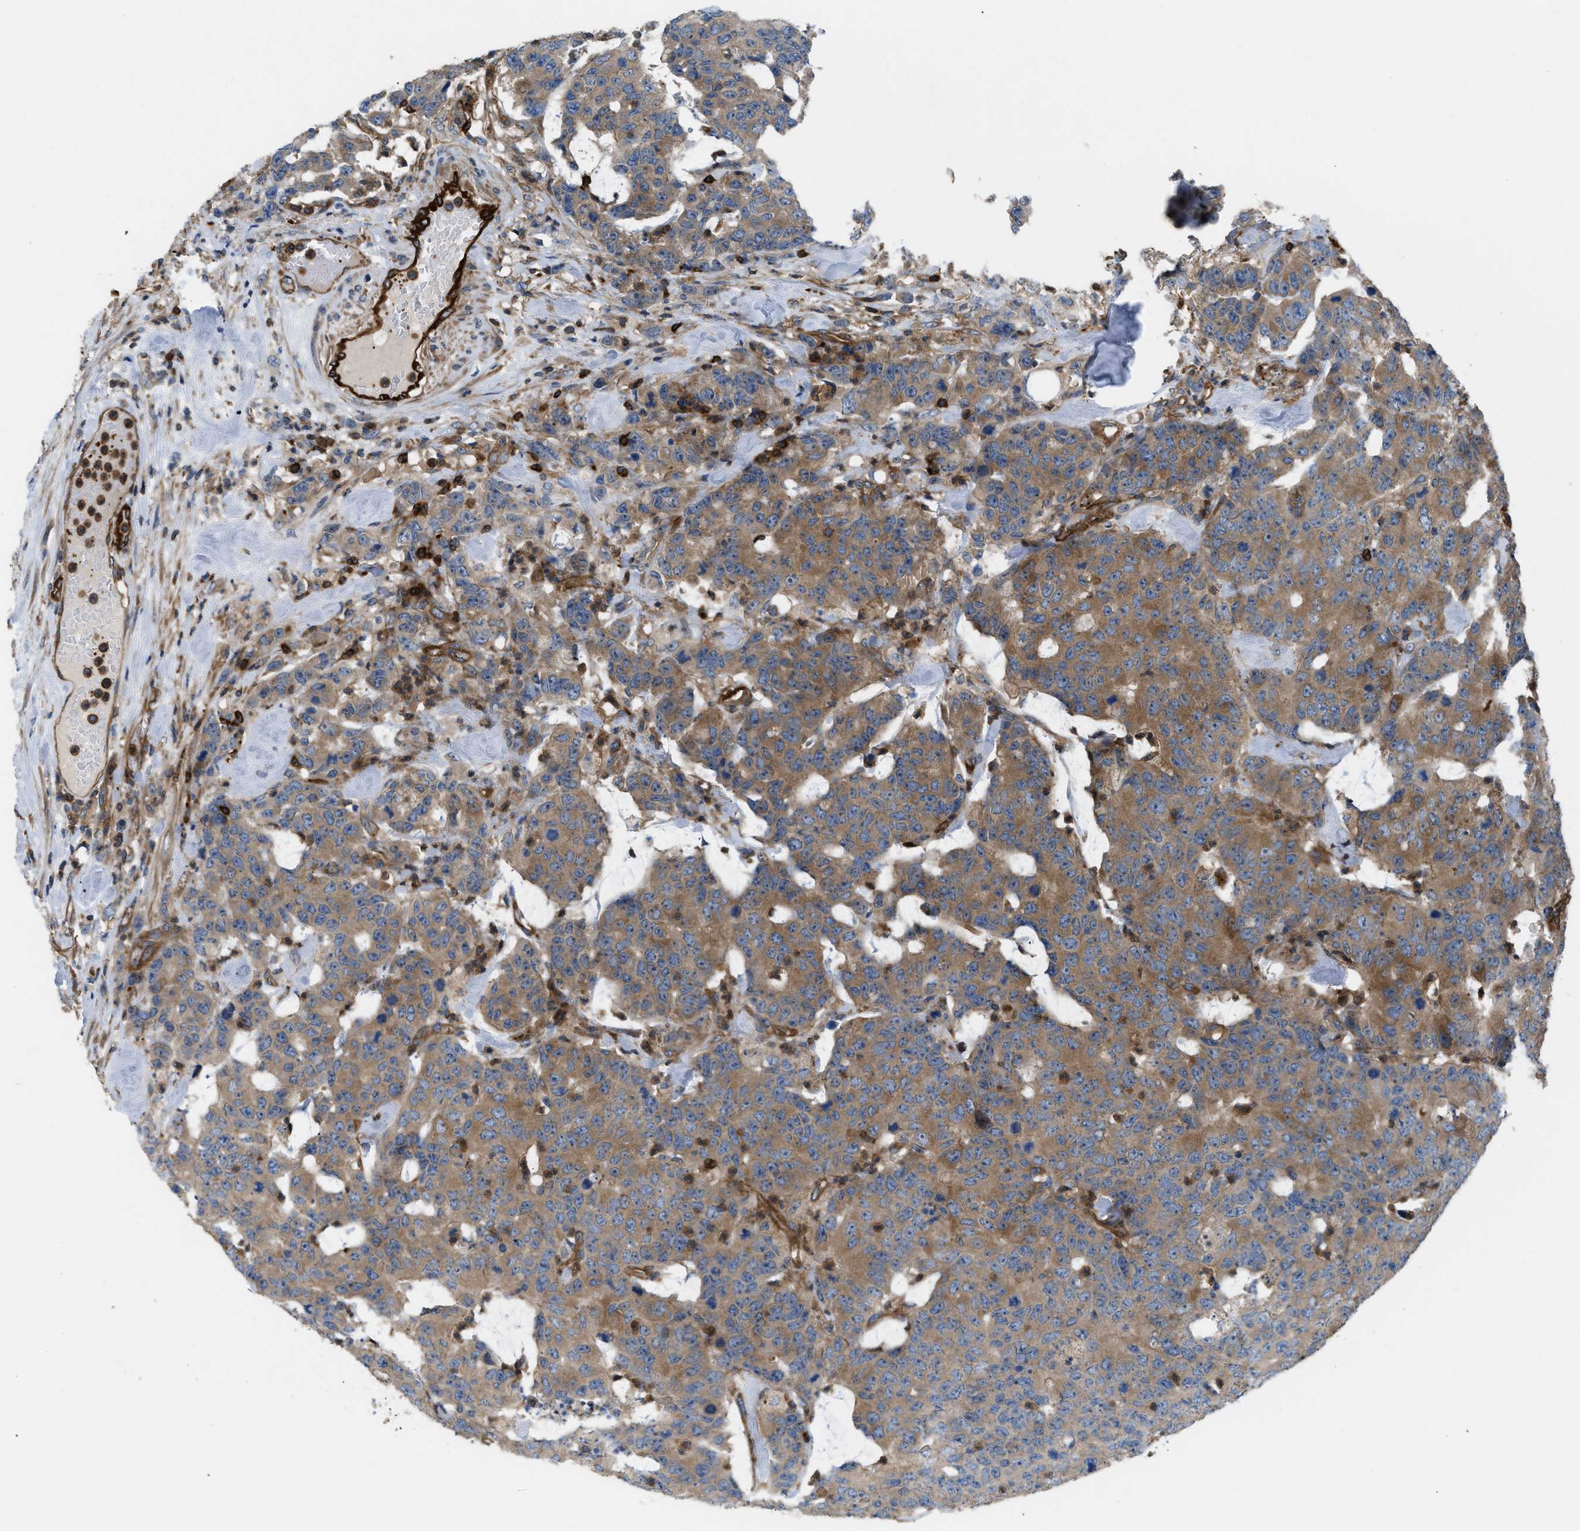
{"staining": {"intensity": "moderate", "quantity": ">75%", "location": "cytoplasmic/membranous"}, "tissue": "colorectal cancer", "cell_type": "Tumor cells", "image_type": "cancer", "snomed": [{"axis": "morphology", "description": "Adenocarcinoma, NOS"}, {"axis": "topography", "description": "Colon"}], "caption": "Colorectal adenocarcinoma stained with a brown dye displays moderate cytoplasmic/membranous positive staining in approximately >75% of tumor cells.", "gene": "ATP2A3", "patient": {"sex": "female", "age": 86}}